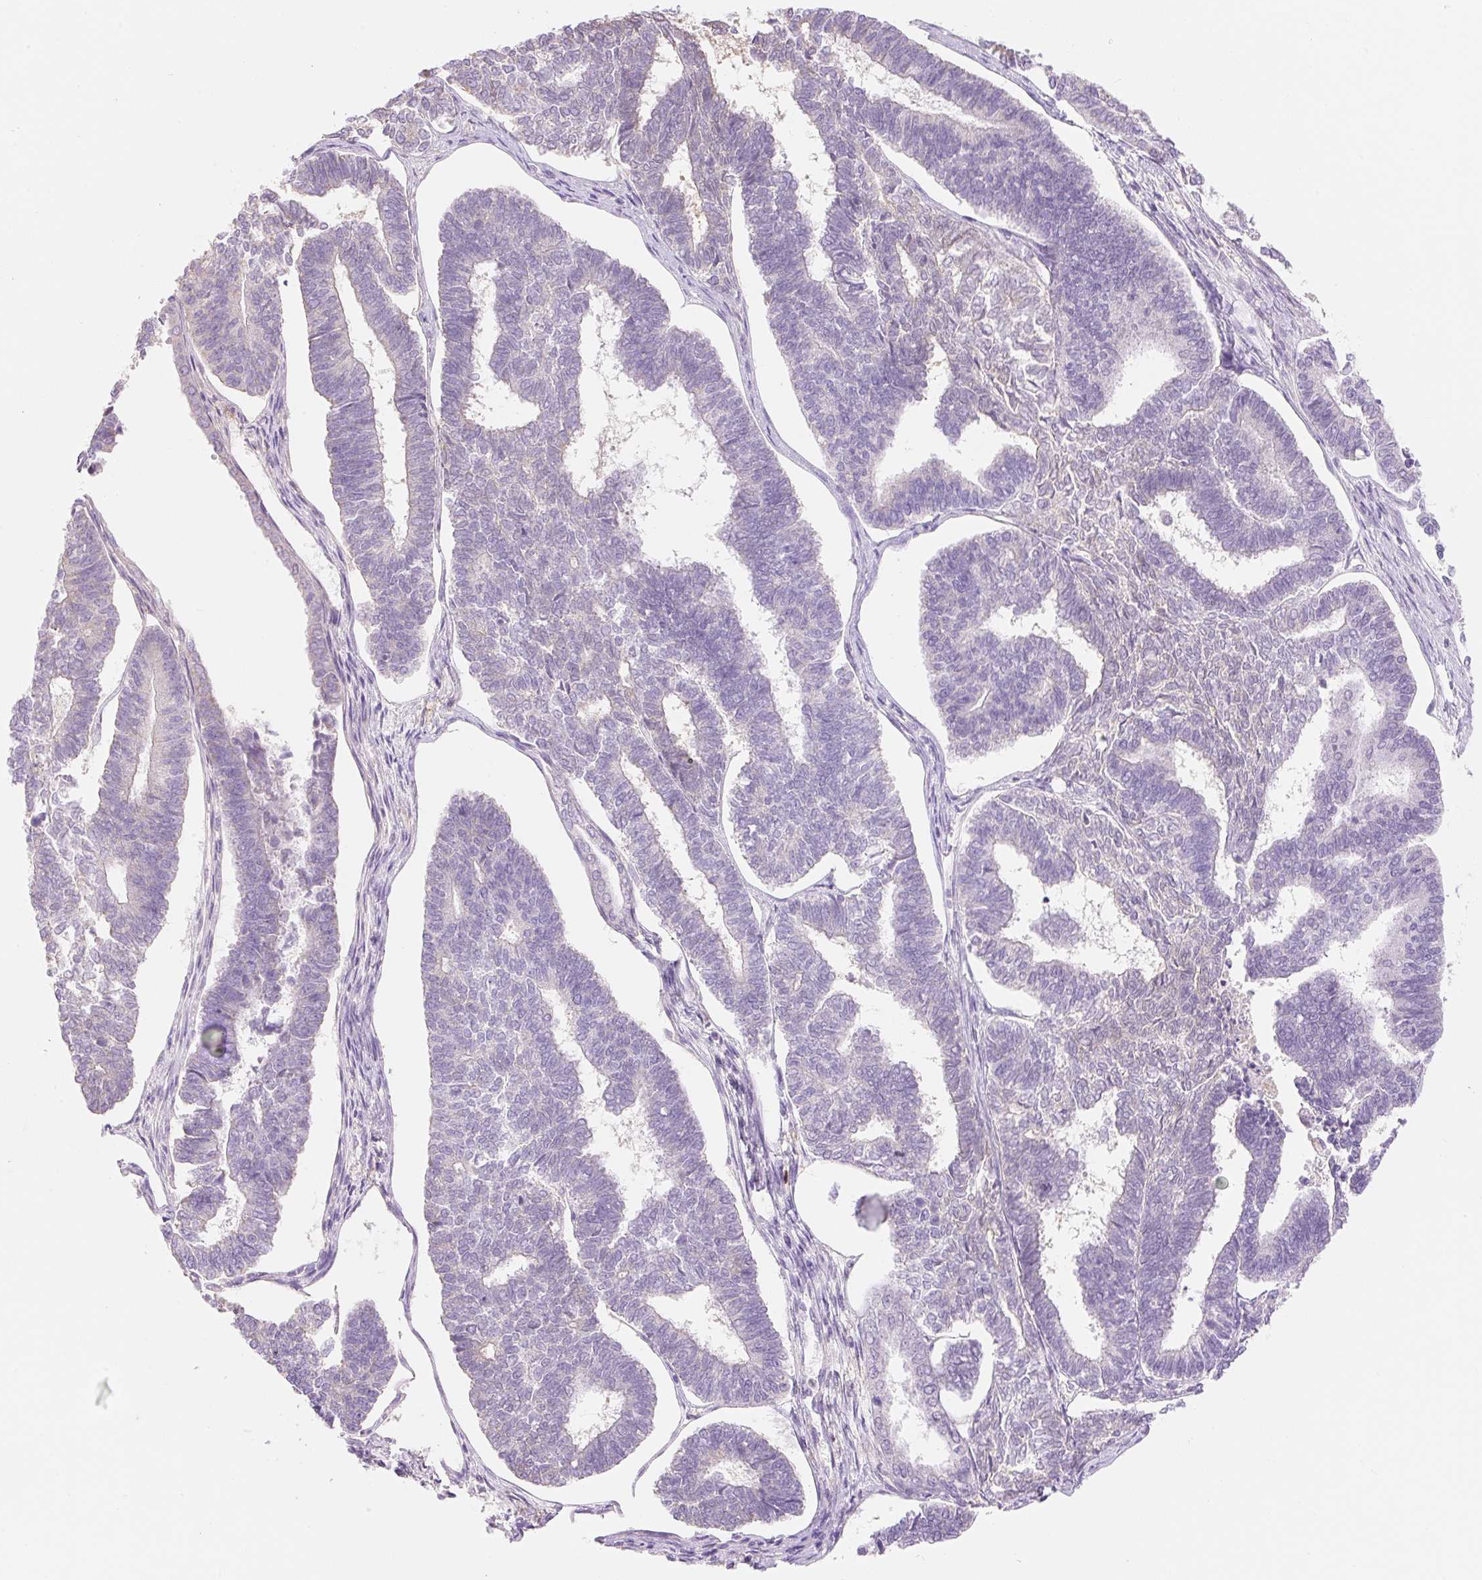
{"staining": {"intensity": "negative", "quantity": "none", "location": "none"}, "tissue": "endometrial cancer", "cell_type": "Tumor cells", "image_type": "cancer", "snomed": [{"axis": "morphology", "description": "Adenocarcinoma, NOS"}, {"axis": "topography", "description": "Endometrium"}], "caption": "Human endometrial cancer stained for a protein using IHC shows no expression in tumor cells.", "gene": "DHX35", "patient": {"sex": "female", "age": 70}}